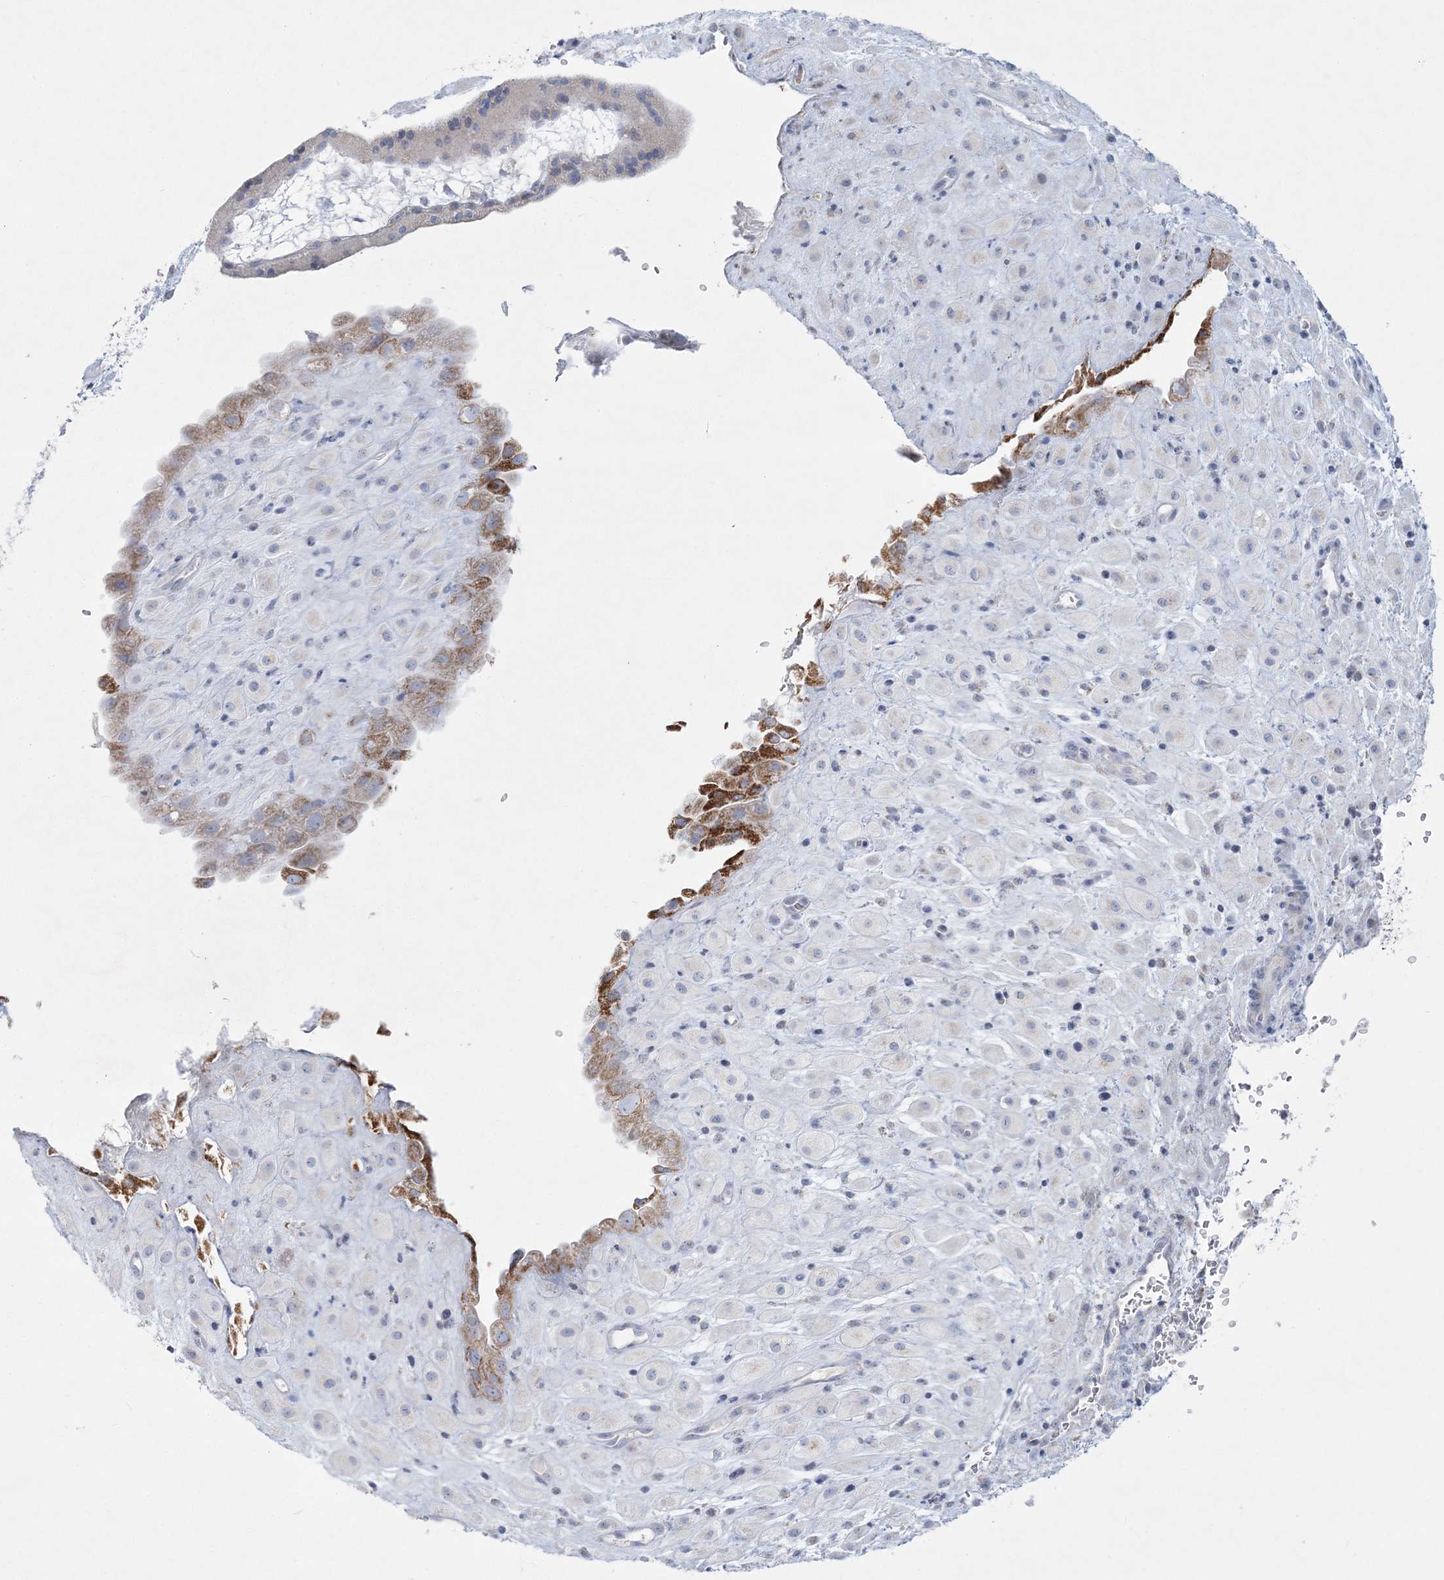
{"staining": {"intensity": "negative", "quantity": "none", "location": "none"}, "tissue": "placenta", "cell_type": "Decidual cells", "image_type": "normal", "snomed": [{"axis": "morphology", "description": "Normal tissue, NOS"}, {"axis": "topography", "description": "Placenta"}], "caption": "Histopathology image shows no significant protein positivity in decidual cells of benign placenta.", "gene": "TBC1D7", "patient": {"sex": "female", "age": 35}}